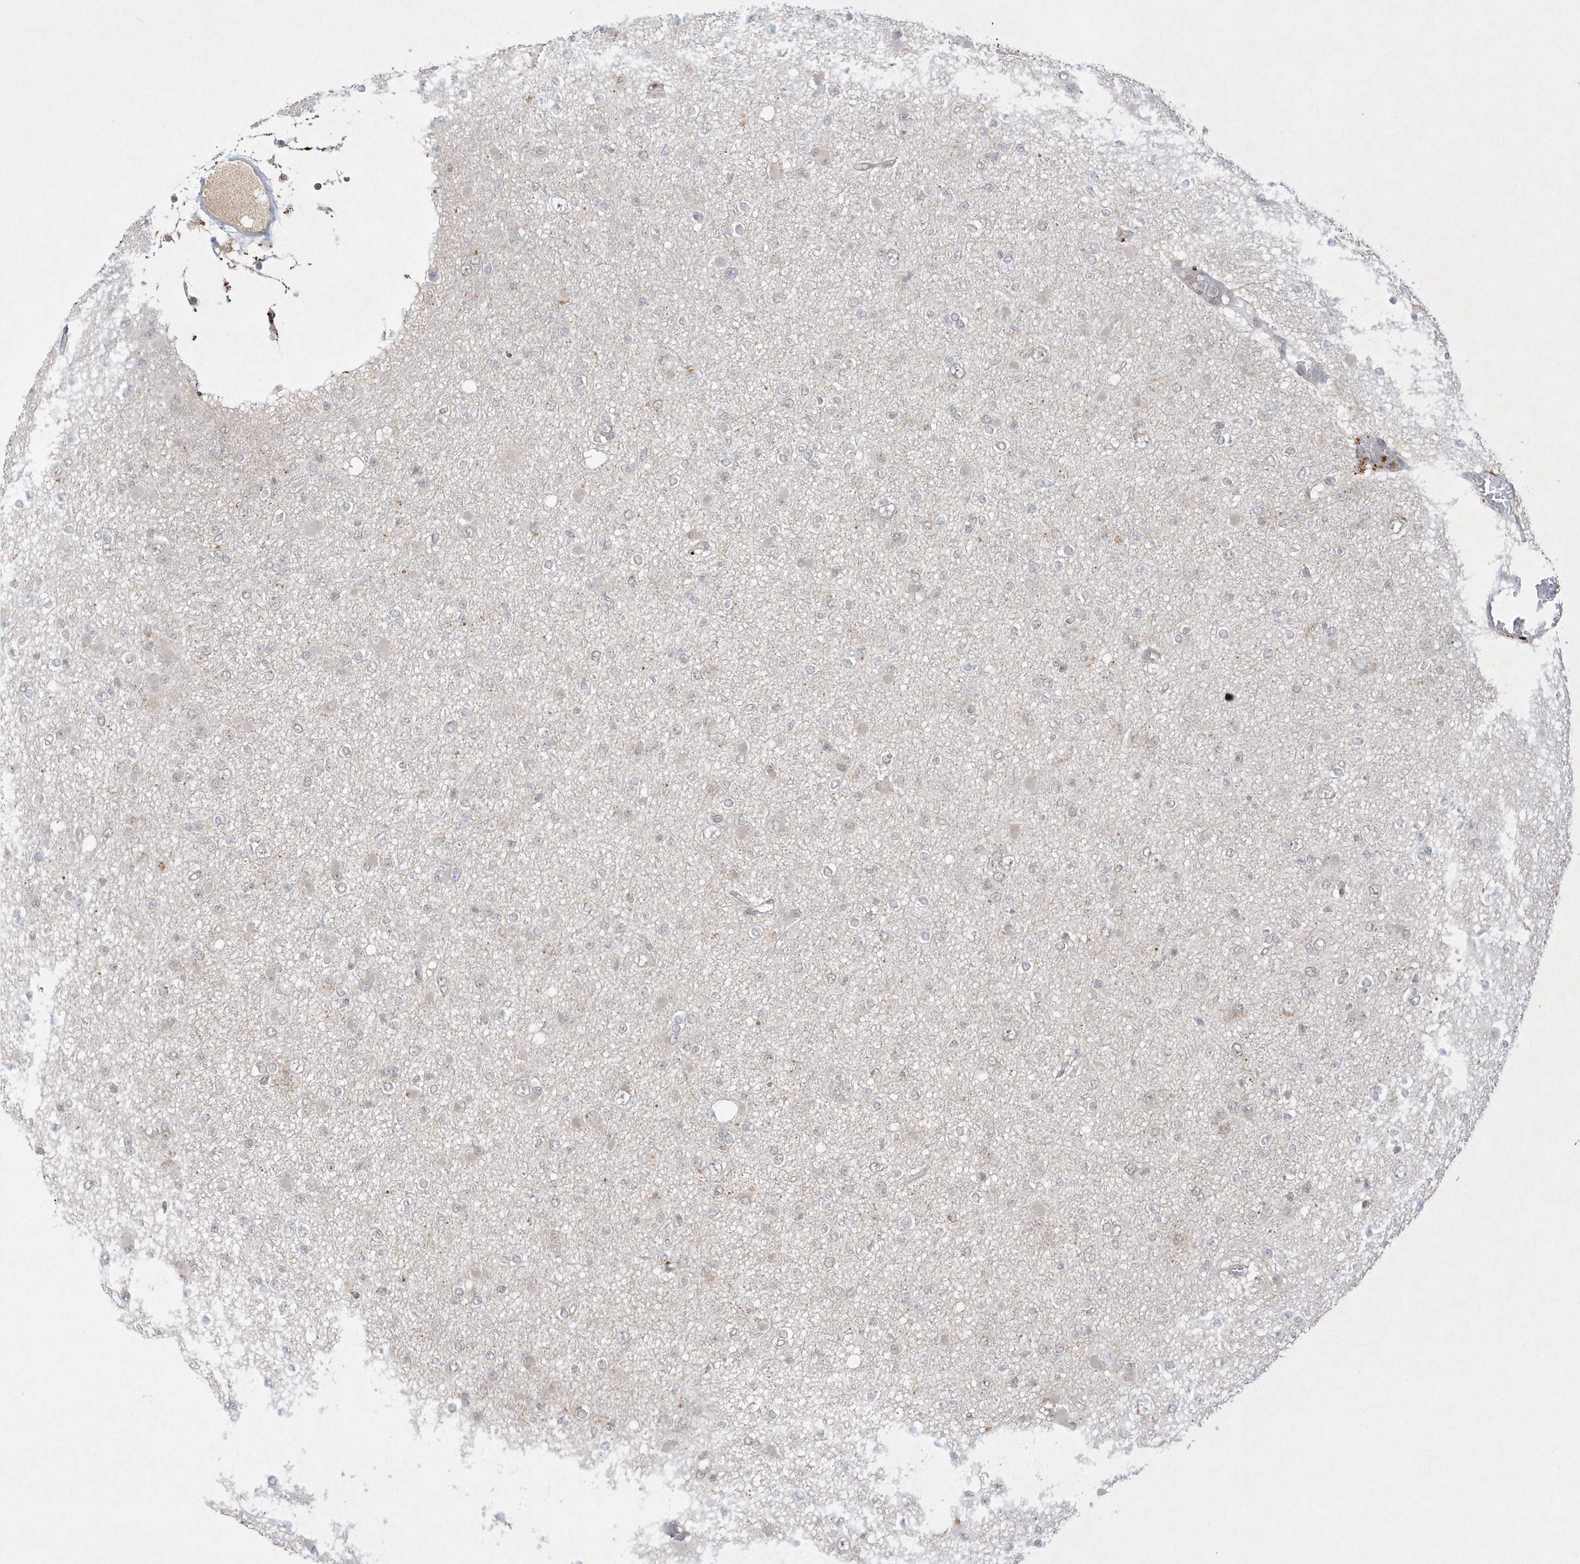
{"staining": {"intensity": "negative", "quantity": "none", "location": "none"}, "tissue": "glioma", "cell_type": "Tumor cells", "image_type": "cancer", "snomed": [{"axis": "morphology", "description": "Glioma, malignant, Low grade"}, {"axis": "topography", "description": "Brain"}], "caption": "Malignant low-grade glioma was stained to show a protein in brown. There is no significant staining in tumor cells. (IHC, brightfield microscopy, high magnification).", "gene": "CPSF3", "patient": {"sex": "female", "age": 22}}